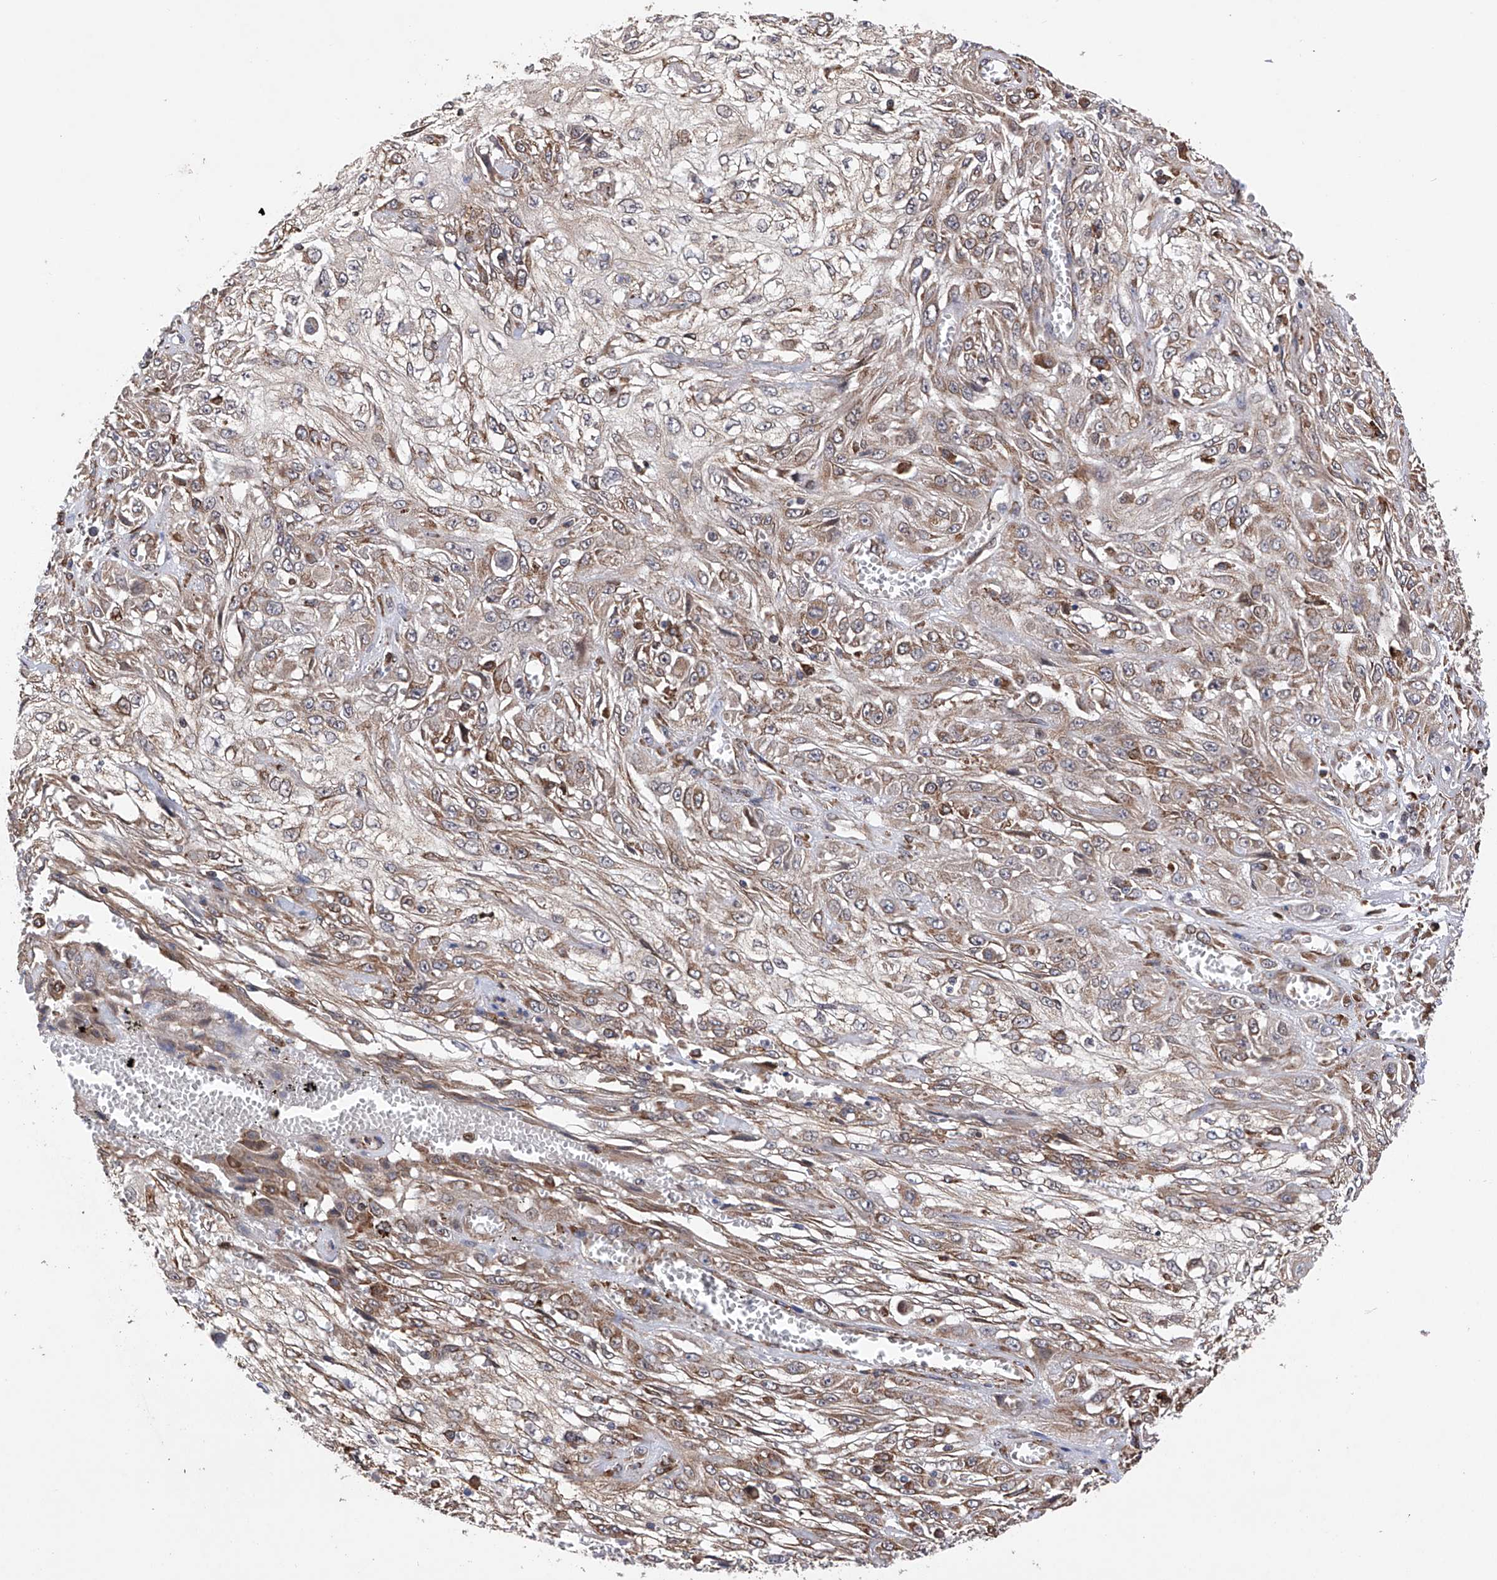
{"staining": {"intensity": "weak", "quantity": "25%-75%", "location": "cytoplasmic/membranous"}, "tissue": "skin cancer", "cell_type": "Tumor cells", "image_type": "cancer", "snomed": [{"axis": "morphology", "description": "Squamous cell carcinoma, NOS"}, {"axis": "morphology", "description": "Squamous cell carcinoma, metastatic, NOS"}, {"axis": "topography", "description": "Skin"}, {"axis": "topography", "description": "Lymph node"}], "caption": "A low amount of weak cytoplasmic/membranous staining is seen in about 25%-75% of tumor cells in skin squamous cell carcinoma tissue.", "gene": "DNAH8", "patient": {"sex": "male", "age": 75}}